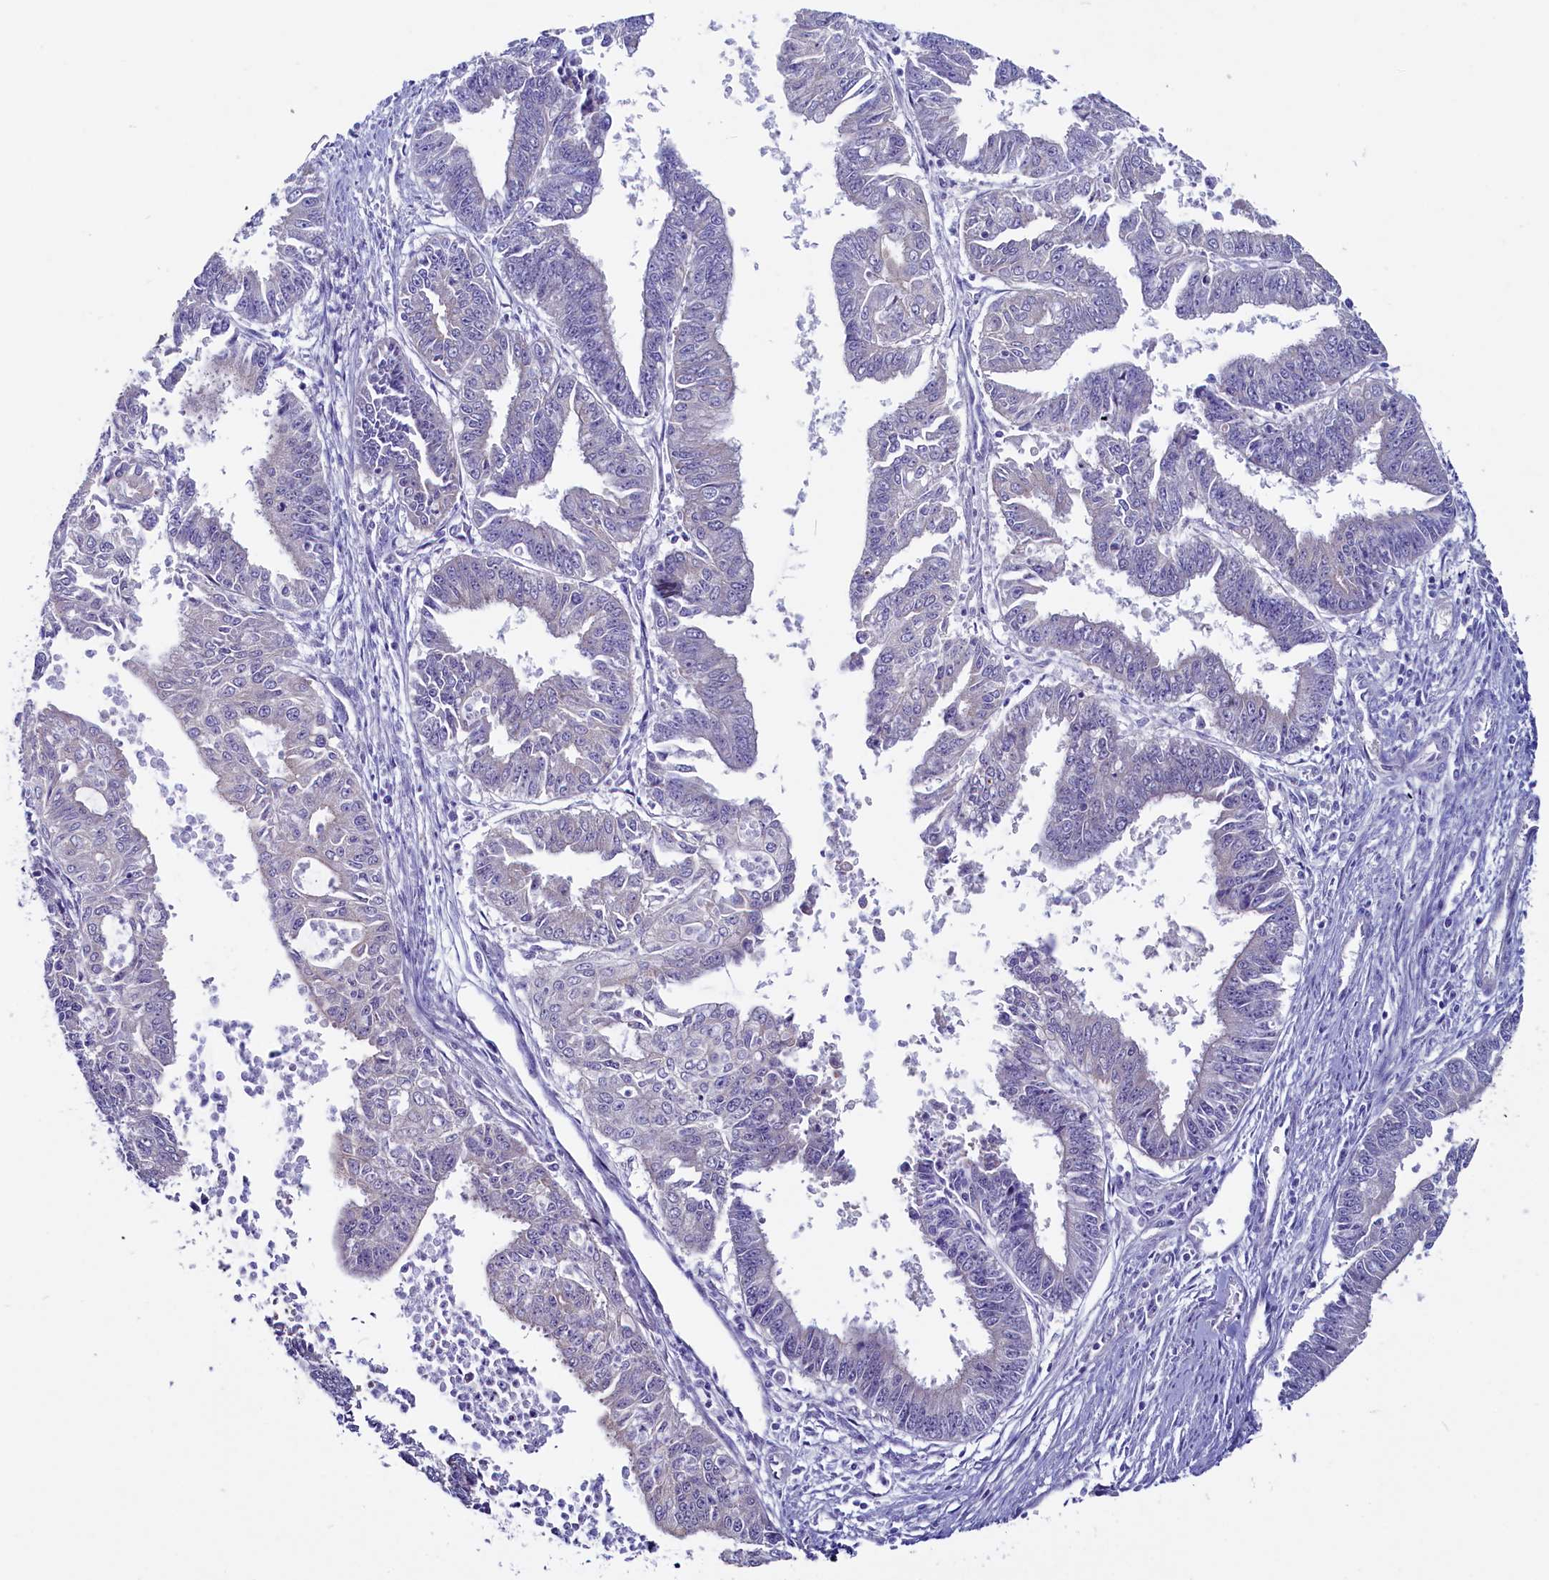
{"staining": {"intensity": "negative", "quantity": "none", "location": "none"}, "tissue": "endometrial cancer", "cell_type": "Tumor cells", "image_type": "cancer", "snomed": [{"axis": "morphology", "description": "Adenocarcinoma, NOS"}, {"axis": "topography", "description": "Endometrium"}], "caption": "Adenocarcinoma (endometrial) was stained to show a protein in brown. There is no significant positivity in tumor cells. Nuclei are stained in blue.", "gene": "CIAPIN1", "patient": {"sex": "female", "age": 73}}